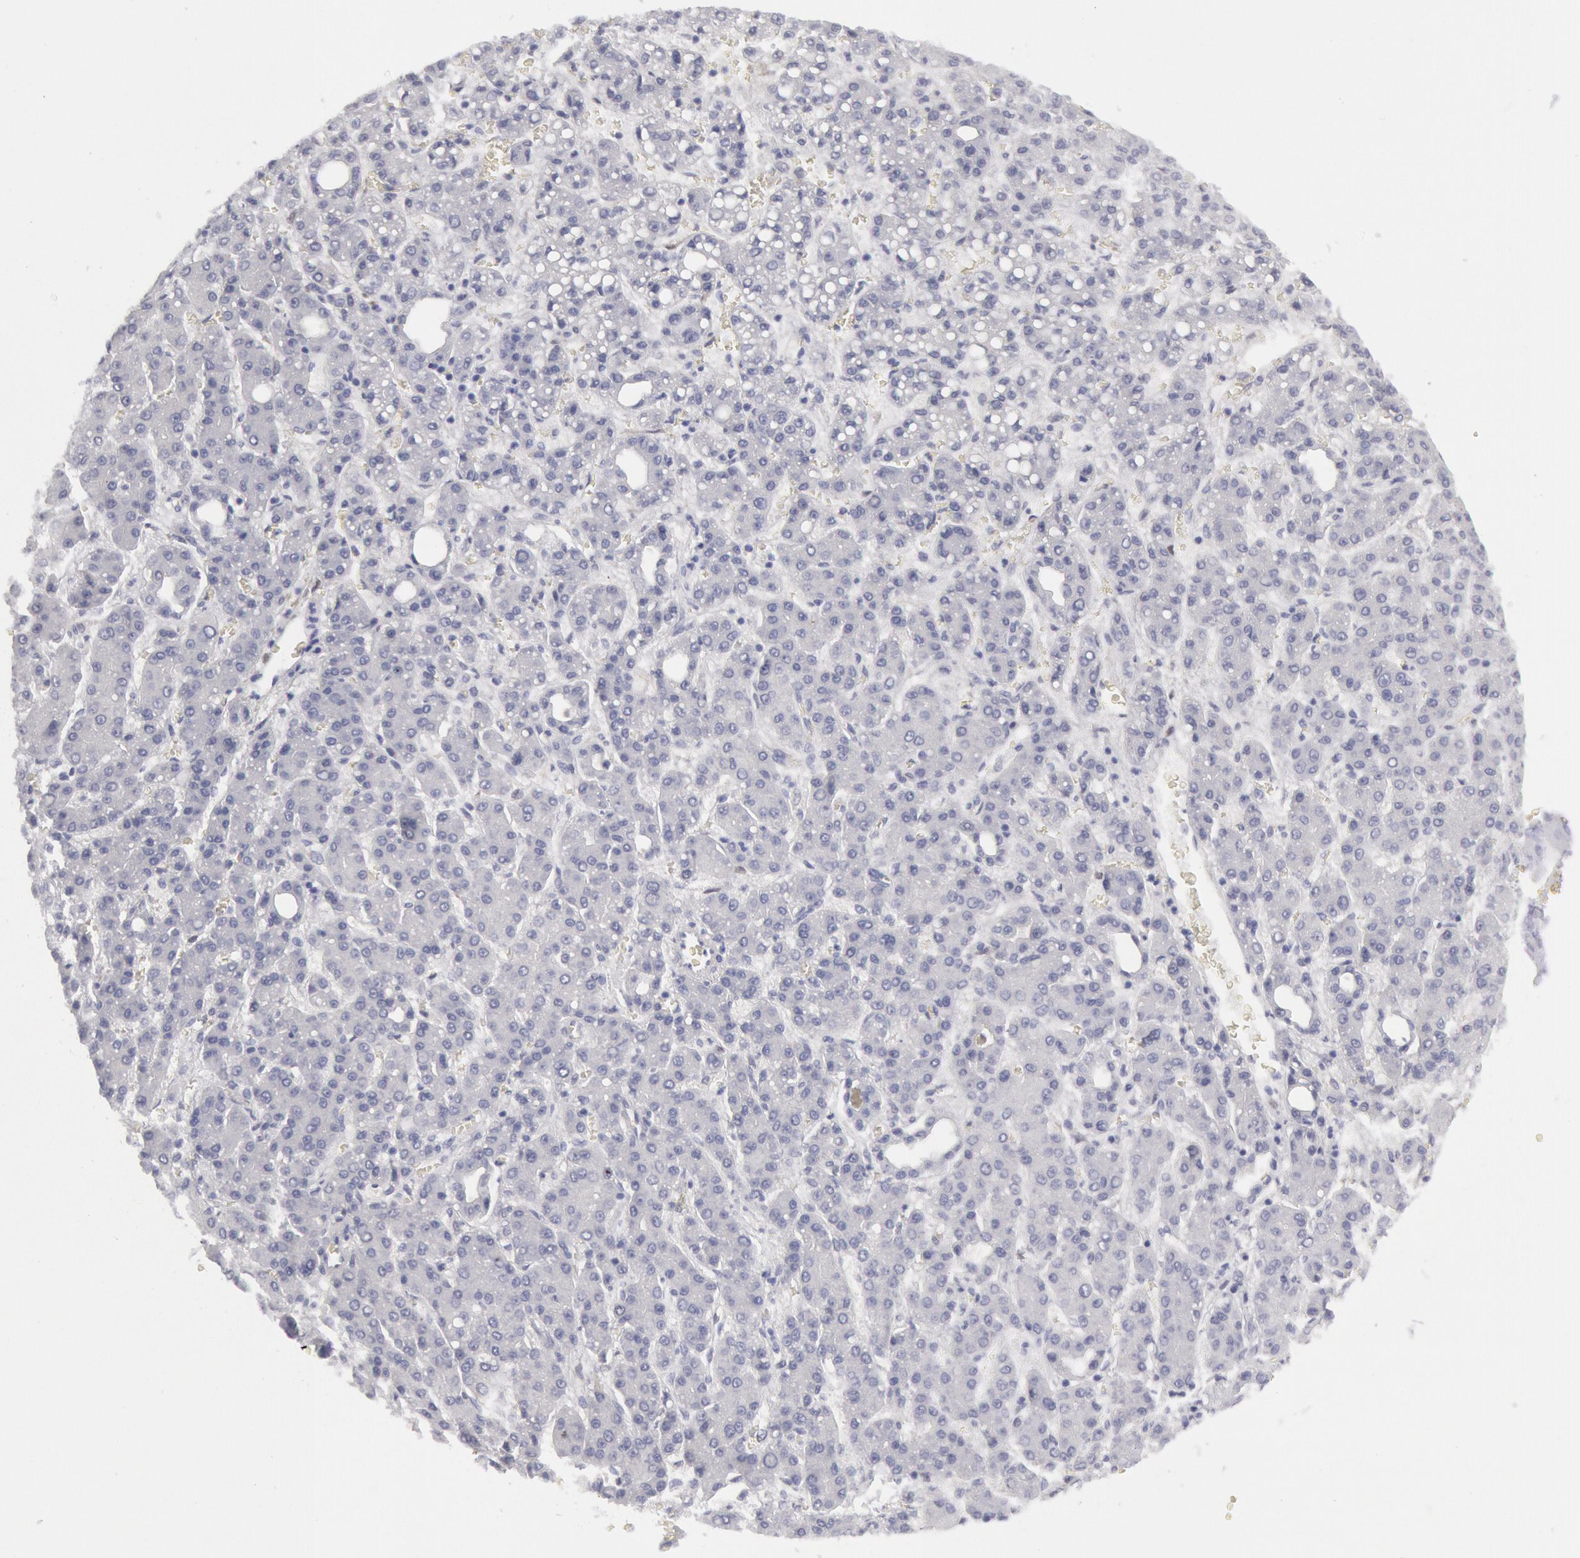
{"staining": {"intensity": "negative", "quantity": "none", "location": "none"}, "tissue": "liver cancer", "cell_type": "Tumor cells", "image_type": "cancer", "snomed": [{"axis": "morphology", "description": "Carcinoma, Hepatocellular, NOS"}, {"axis": "topography", "description": "Liver"}], "caption": "Liver cancer (hepatocellular carcinoma) was stained to show a protein in brown. There is no significant staining in tumor cells.", "gene": "FHL1", "patient": {"sex": "male", "age": 69}}